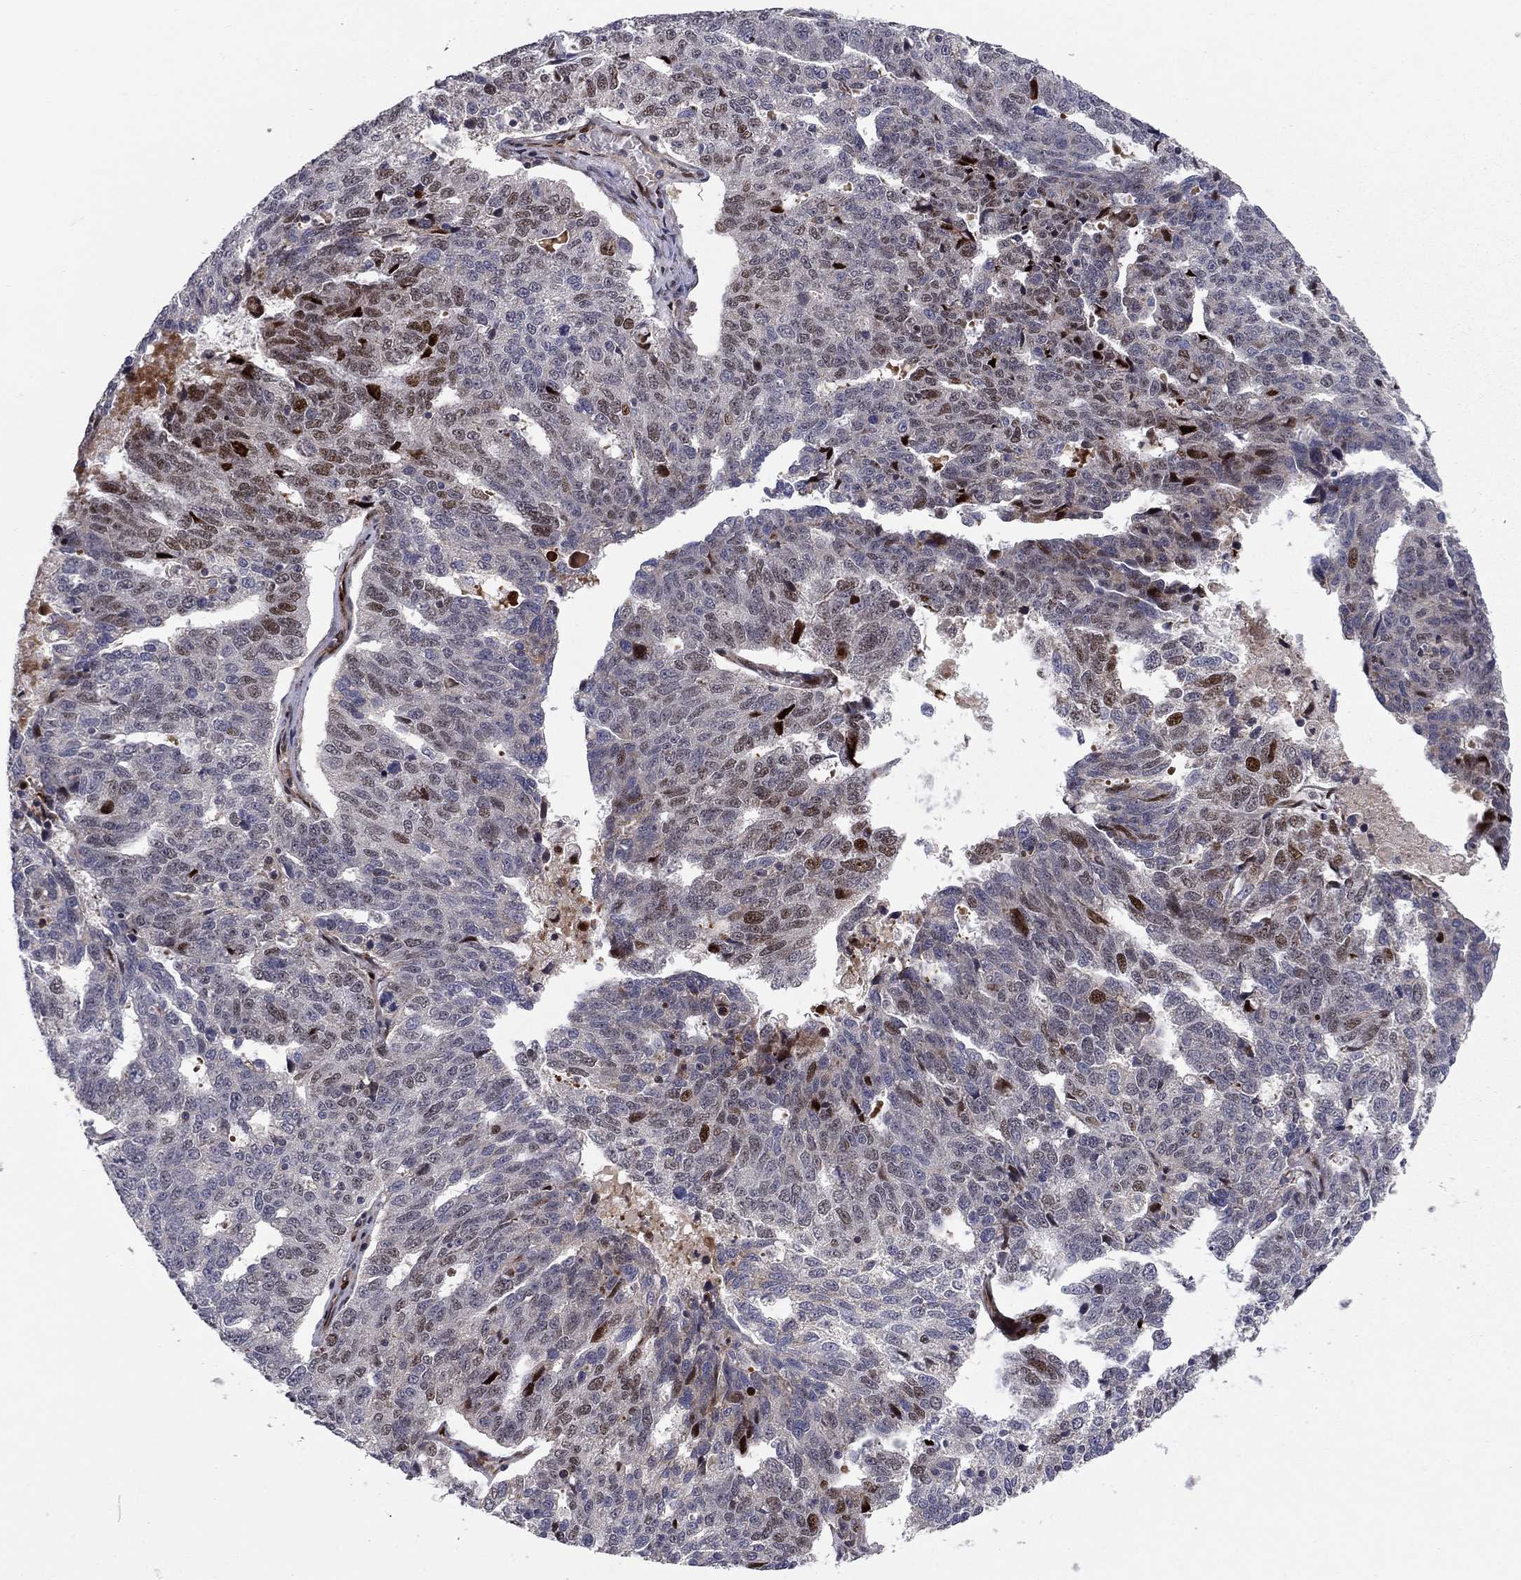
{"staining": {"intensity": "moderate", "quantity": "<25%", "location": "nuclear"}, "tissue": "ovarian cancer", "cell_type": "Tumor cells", "image_type": "cancer", "snomed": [{"axis": "morphology", "description": "Cystadenocarcinoma, serous, NOS"}, {"axis": "topography", "description": "Ovary"}], "caption": "The immunohistochemical stain highlights moderate nuclear staining in tumor cells of ovarian cancer tissue.", "gene": "MIOS", "patient": {"sex": "female", "age": 71}}